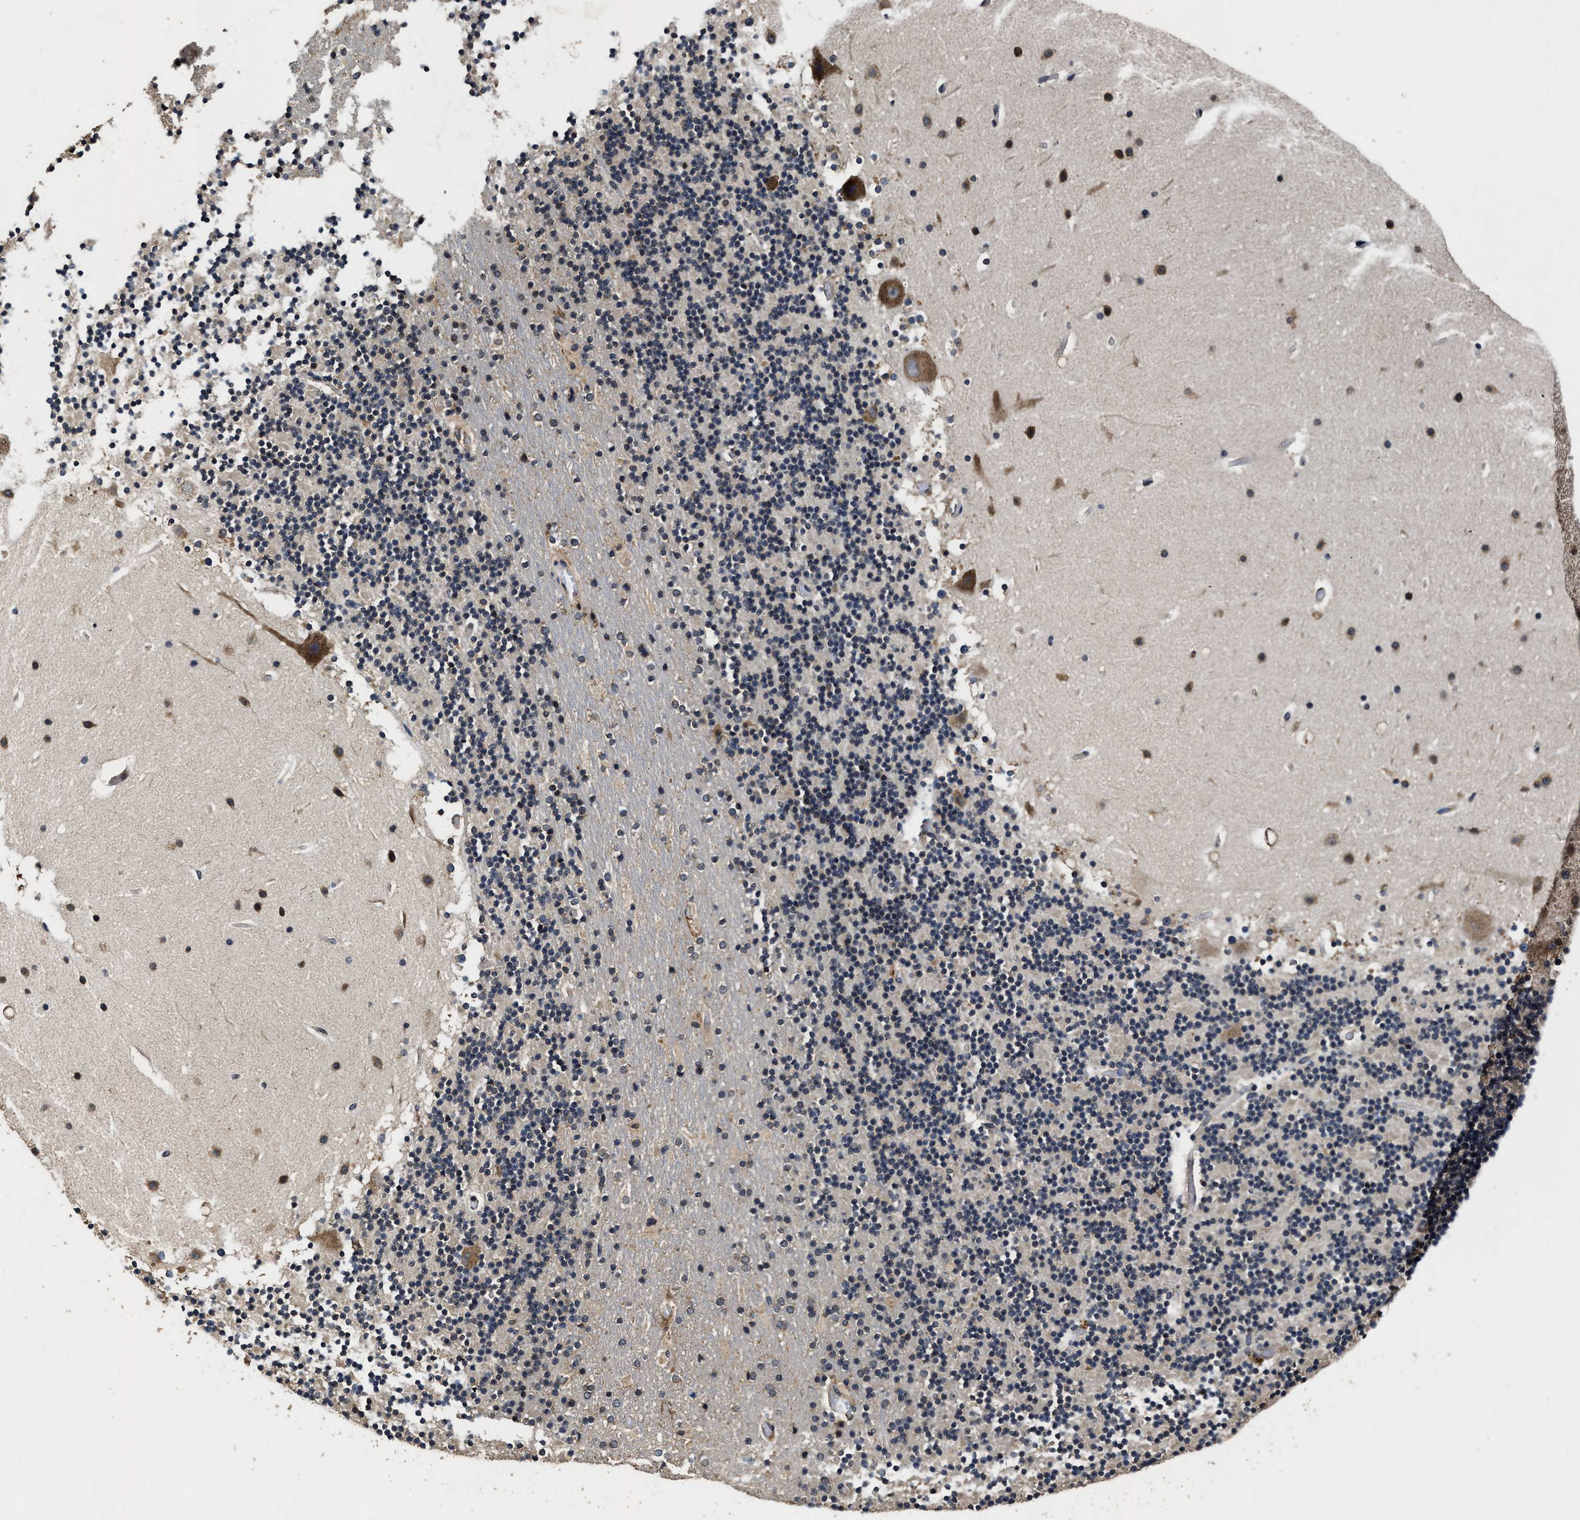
{"staining": {"intensity": "moderate", "quantity": "25%-75%", "location": "cytoplasmic/membranous"}, "tissue": "cerebellum", "cell_type": "Cells in granular layer", "image_type": "normal", "snomed": [{"axis": "morphology", "description": "Normal tissue, NOS"}, {"axis": "topography", "description": "Cerebellum"}], "caption": "A brown stain shows moderate cytoplasmic/membranous expression of a protein in cells in granular layer of normal human cerebellum. The protein of interest is stained brown, and the nuclei are stained in blue (DAB IHC with brightfield microscopy, high magnification).", "gene": "EBAG9", "patient": {"sex": "male", "age": 57}}